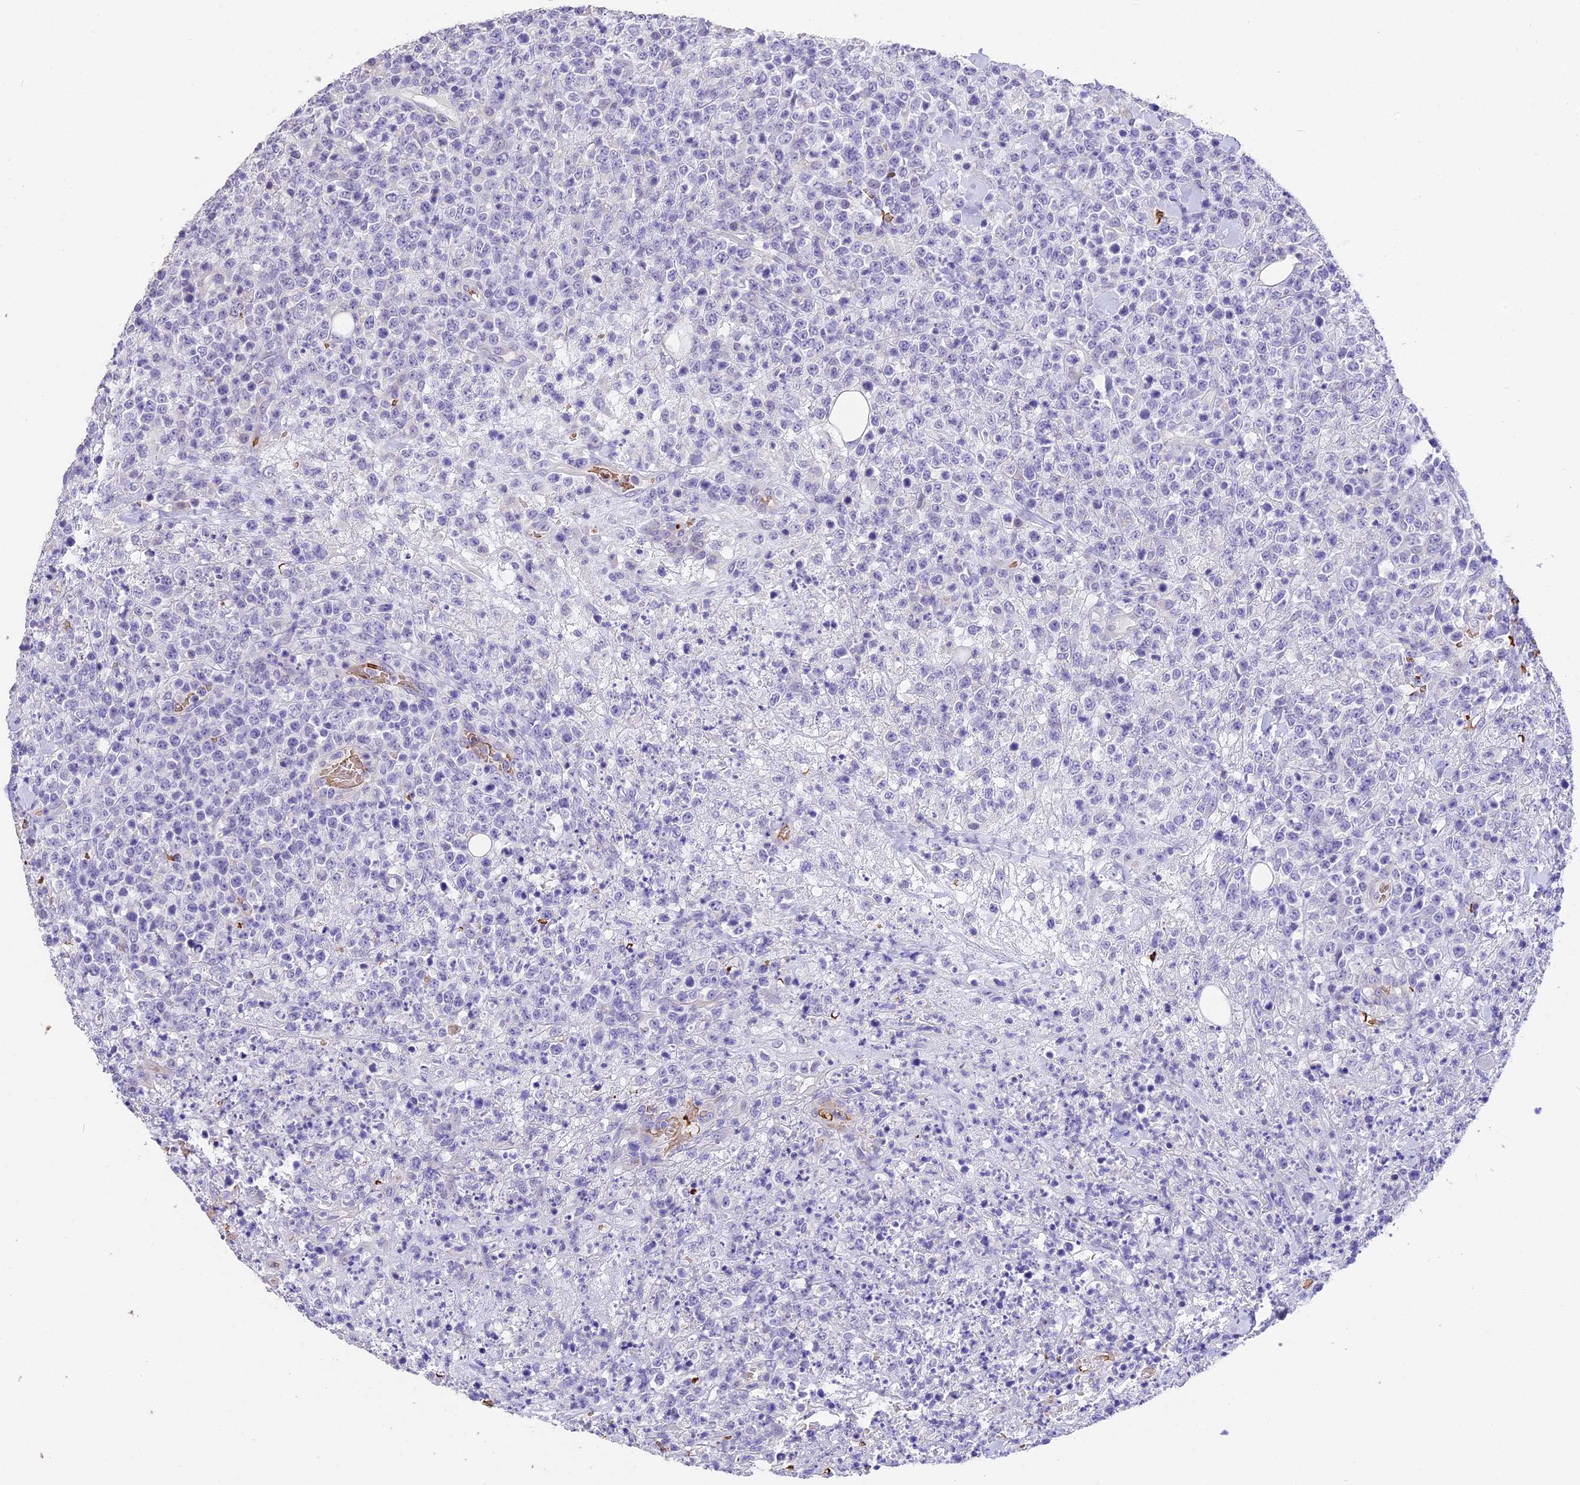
{"staining": {"intensity": "negative", "quantity": "none", "location": "none"}, "tissue": "lymphoma", "cell_type": "Tumor cells", "image_type": "cancer", "snomed": [{"axis": "morphology", "description": "Malignant lymphoma, non-Hodgkin's type, High grade"}, {"axis": "topography", "description": "Colon"}], "caption": "Lymphoma stained for a protein using immunohistochemistry (IHC) displays no staining tumor cells.", "gene": "TNNC2", "patient": {"sex": "female", "age": 53}}